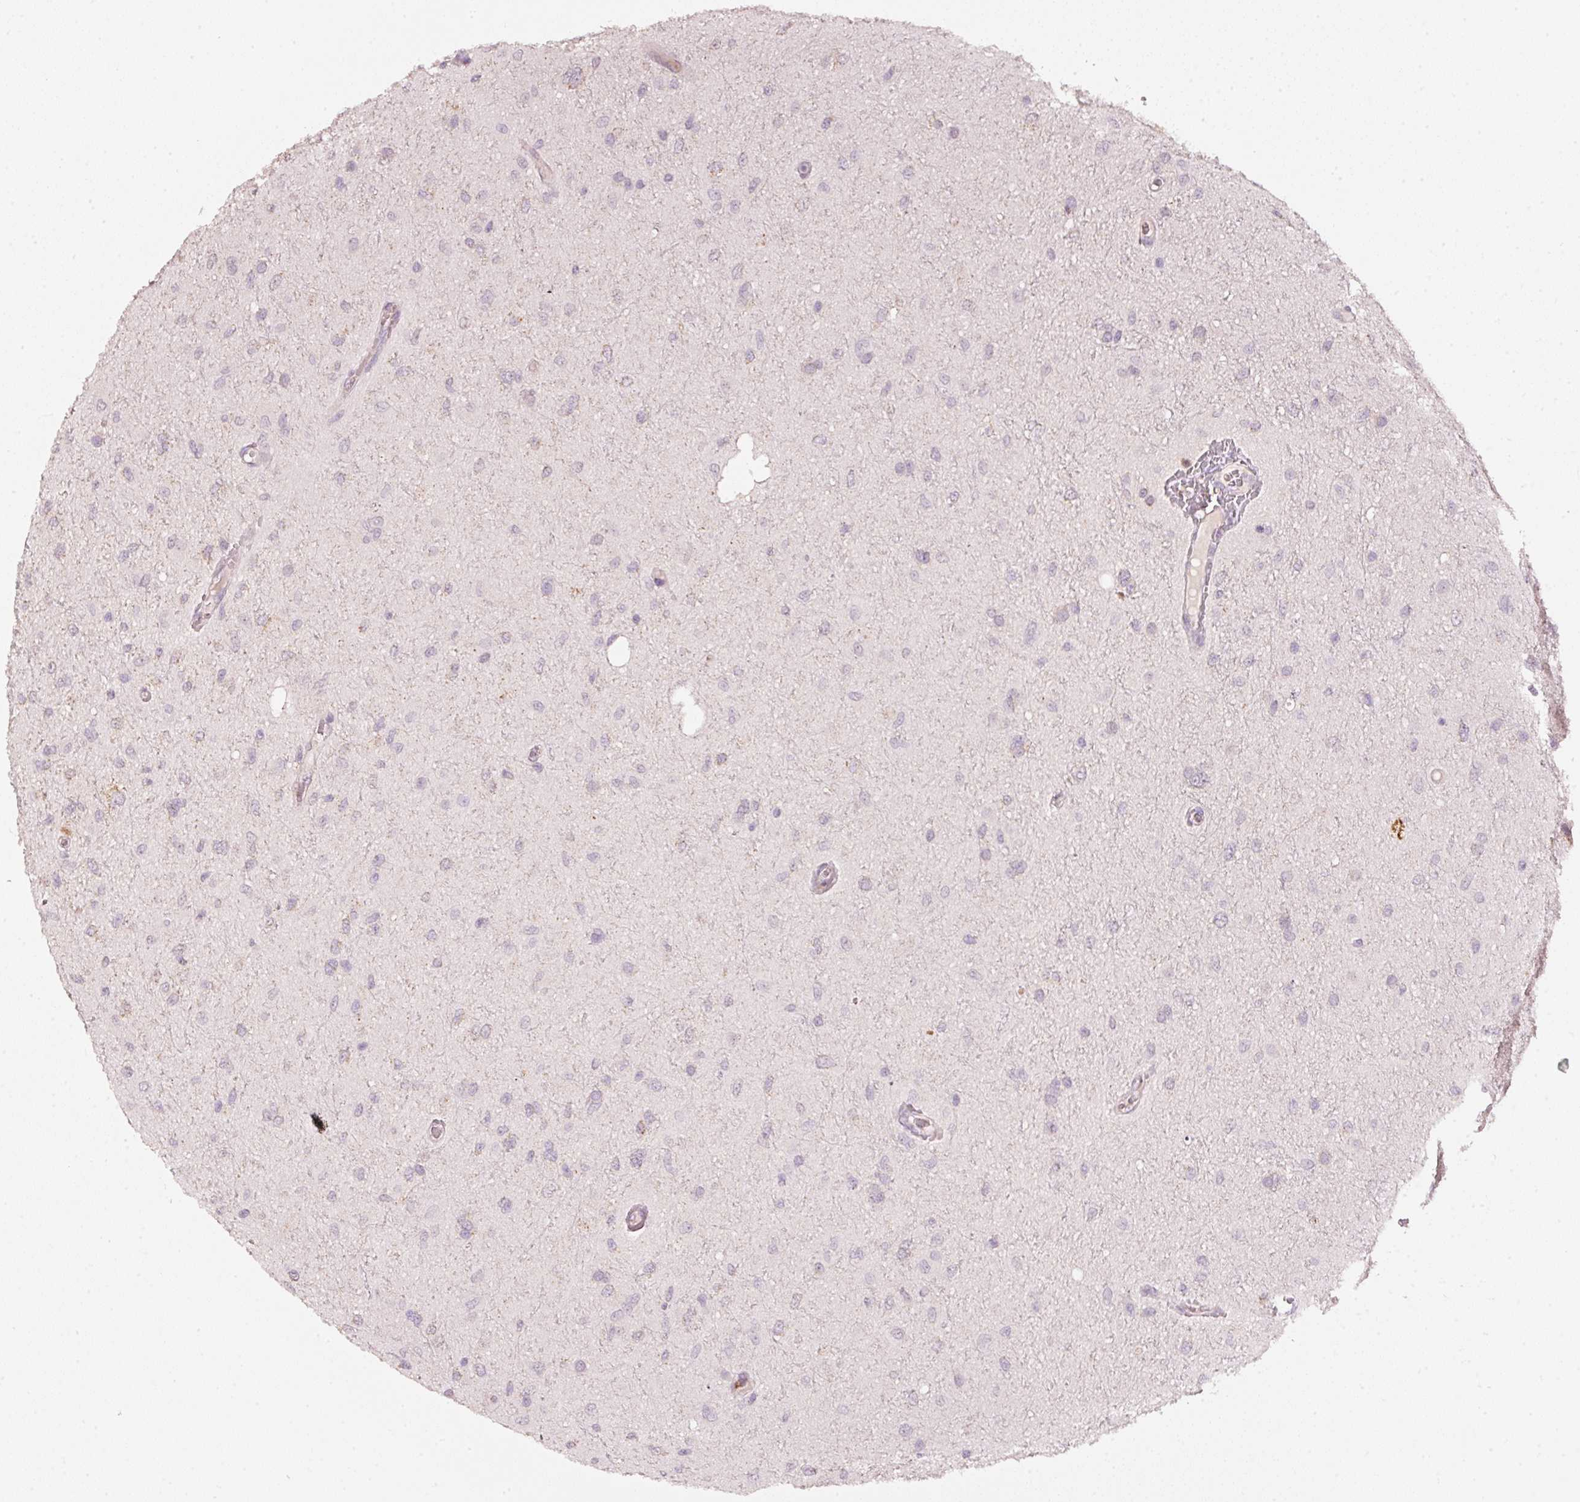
{"staining": {"intensity": "negative", "quantity": "none", "location": "none"}, "tissue": "glioma", "cell_type": "Tumor cells", "image_type": "cancer", "snomed": [{"axis": "morphology", "description": "Glioma, malignant, Low grade"}, {"axis": "topography", "description": "Cerebellum"}], "caption": "Immunohistochemistry (IHC) image of neoplastic tissue: malignant glioma (low-grade) stained with DAB demonstrates no significant protein staining in tumor cells.", "gene": "TOB2", "patient": {"sex": "female", "age": 5}}